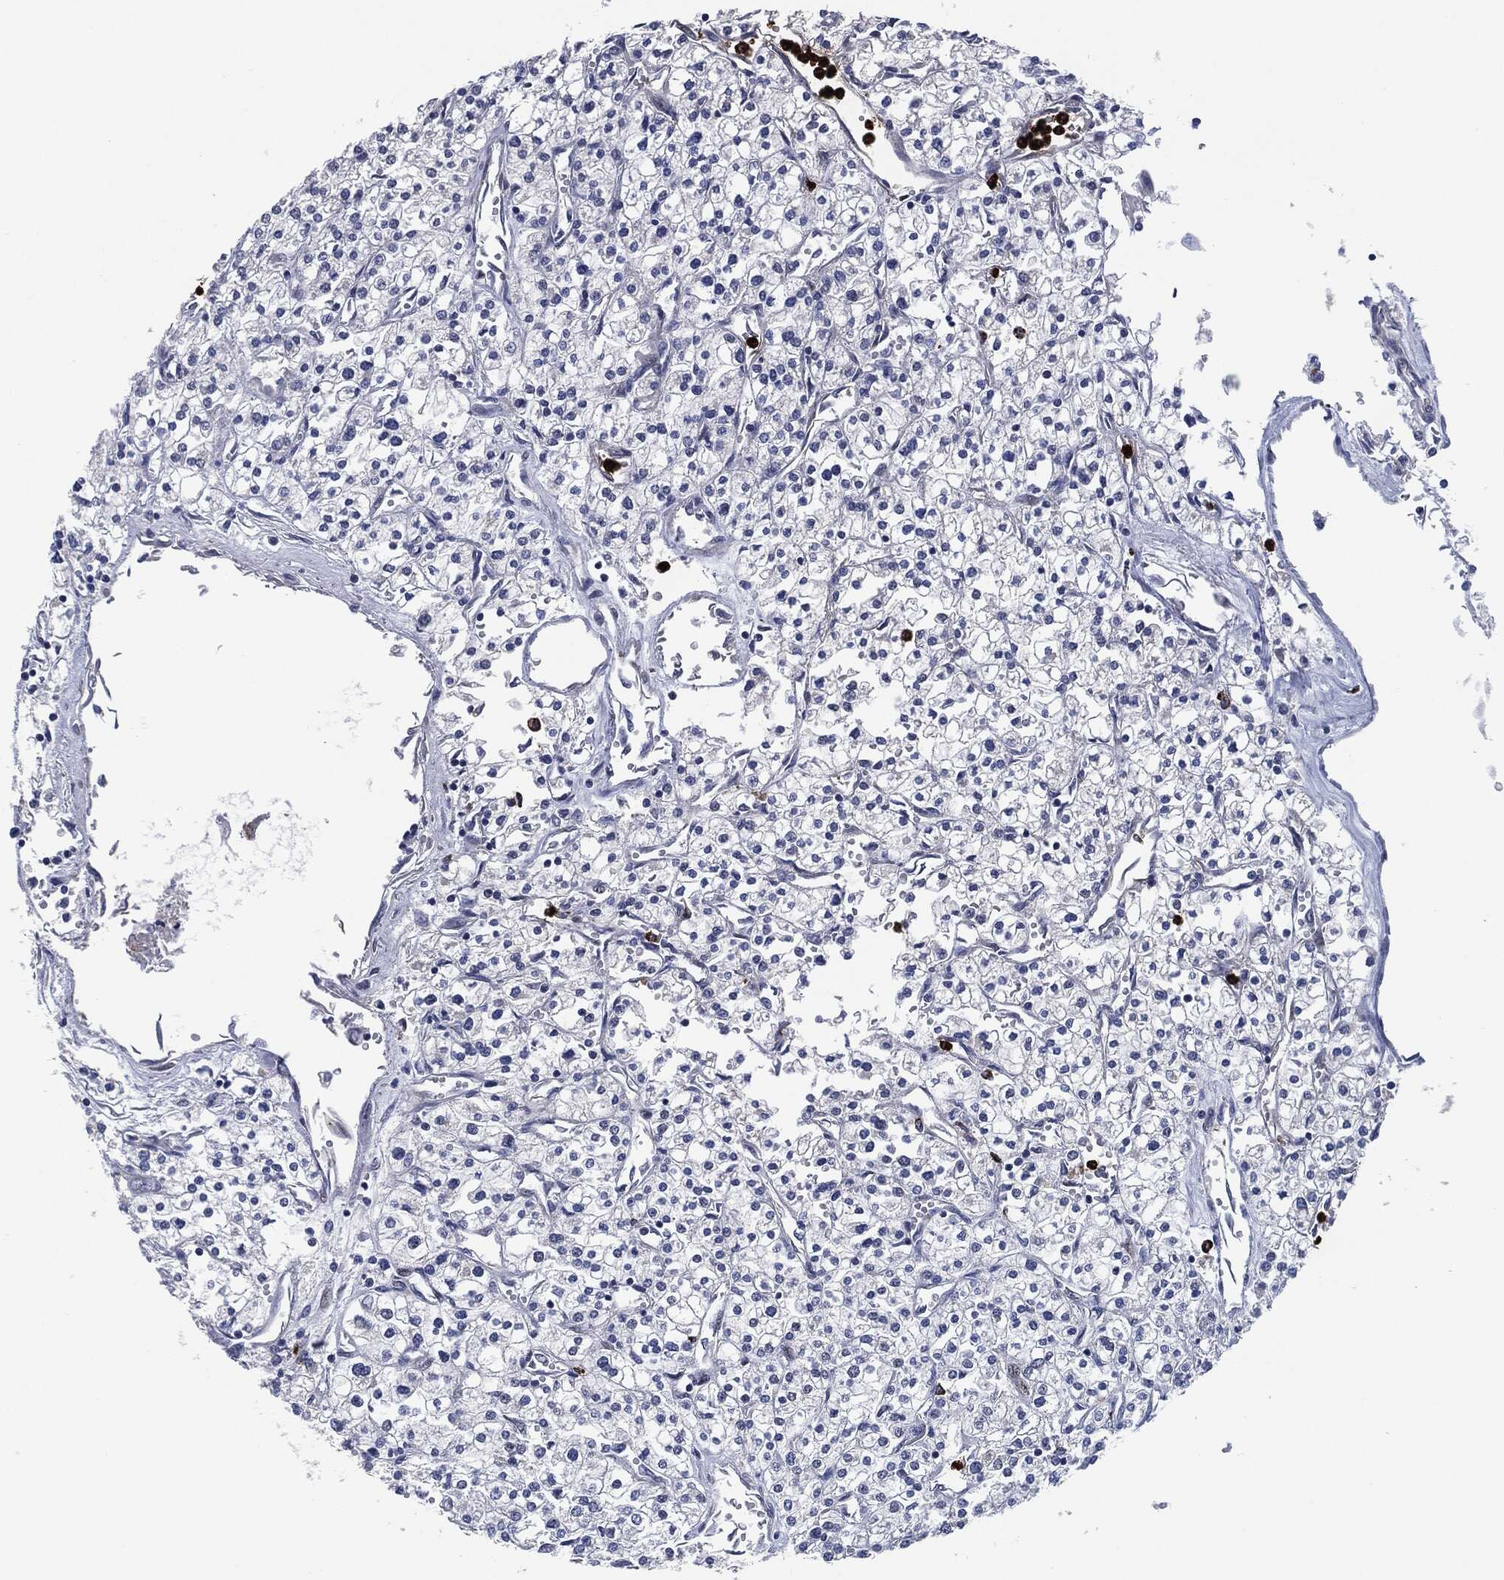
{"staining": {"intensity": "negative", "quantity": "none", "location": "none"}, "tissue": "renal cancer", "cell_type": "Tumor cells", "image_type": "cancer", "snomed": [{"axis": "morphology", "description": "Adenocarcinoma, NOS"}, {"axis": "topography", "description": "Kidney"}], "caption": "Immunohistochemical staining of renal adenocarcinoma reveals no significant expression in tumor cells.", "gene": "MPO", "patient": {"sex": "male", "age": 80}}